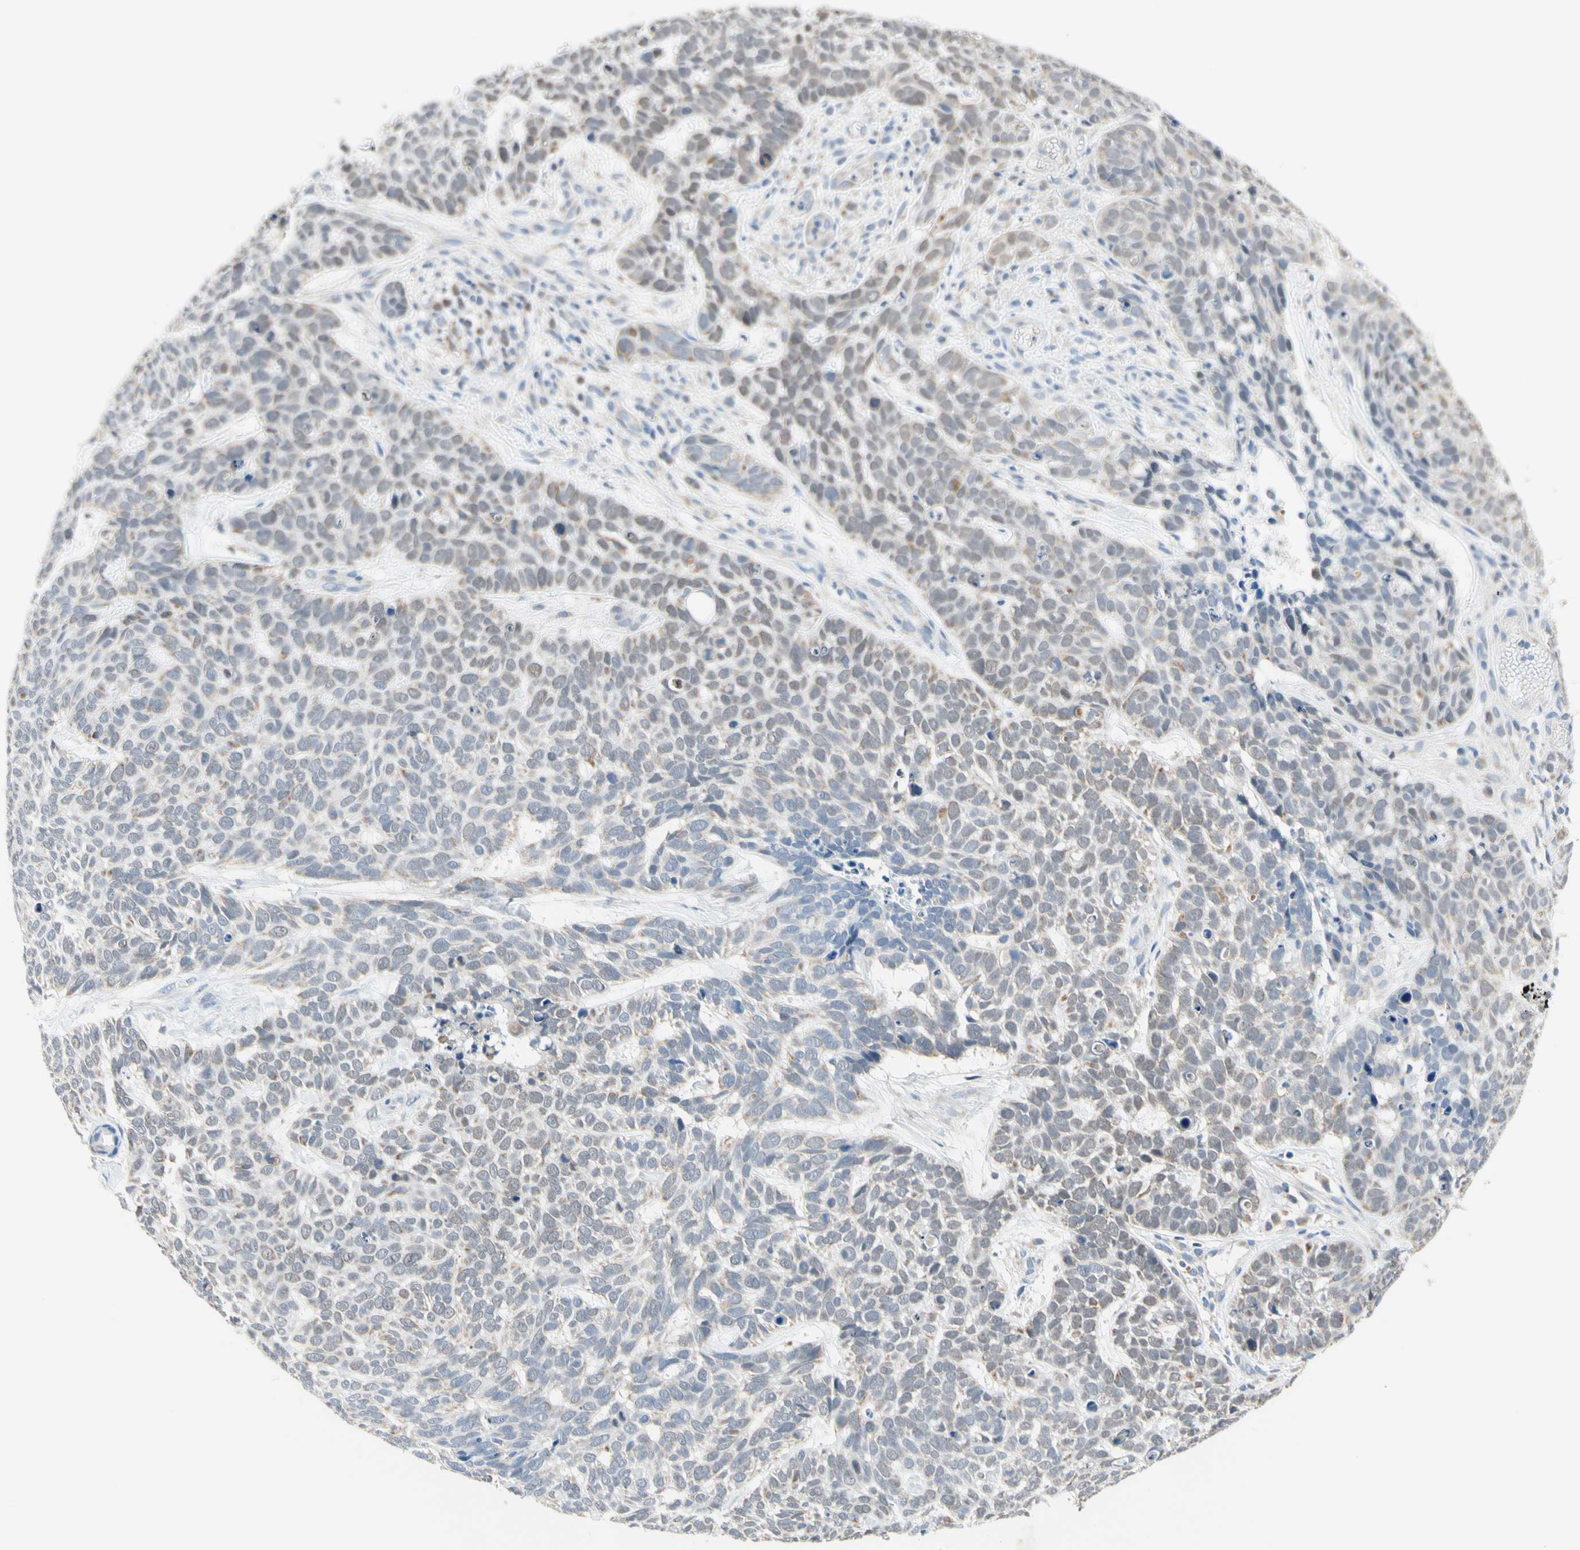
{"staining": {"intensity": "weak", "quantity": "25%-75%", "location": "cytoplasmic/membranous"}, "tissue": "skin cancer", "cell_type": "Tumor cells", "image_type": "cancer", "snomed": [{"axis": "morphology", "description": "Basal cell carcinoma"}, {"axis": "topography", "description": "Skin"}], "caption": "Immunohistochemistry (IHC) of human skin cancer shows low levels of weak cytoplasmic/membranous staining in about 25%-75% of tumor cells.", "gene": "MFF", "patient": {"sex": "male", "age": 87}}